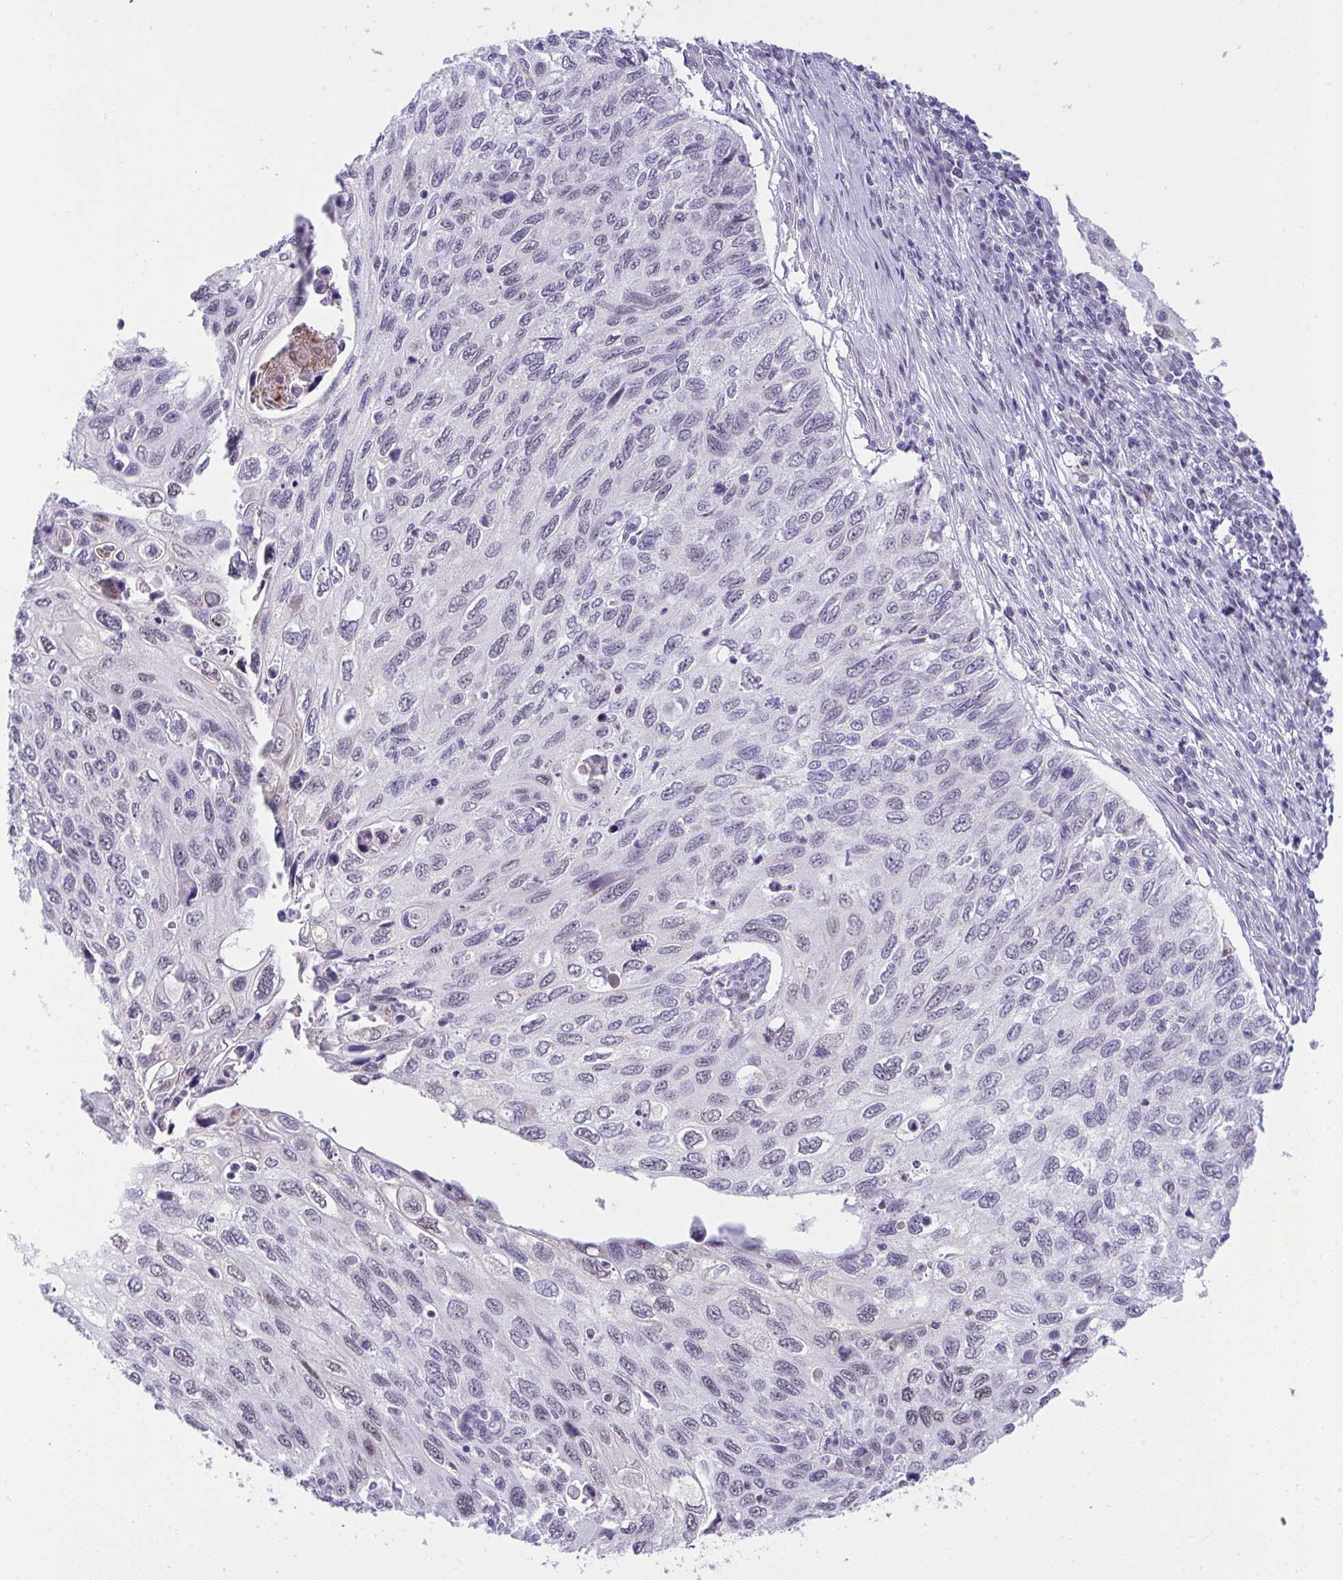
{"staining": {"intensity": "negative", "quantity": "none", "location": "none"}, "tissue": "cervical cancer", "cell_type": "Tumor cells", "image_type": "cancer", "snomed": [{"axis": "morphology", "description": "Squamous cell carcinoma, NOS"}, {"axis": "topography", "description": "Cervix"}], "caption": "This micrograph is of squamous cell carcinoma (cervical) stained with immunohistochemistry (IHC) to label a protein in brown with the nuclei are counter-stained blue. There is no positivity in tumor cells.", "gene": "PLA2G12B", "patient": {"sex": "female", "age": 70}}